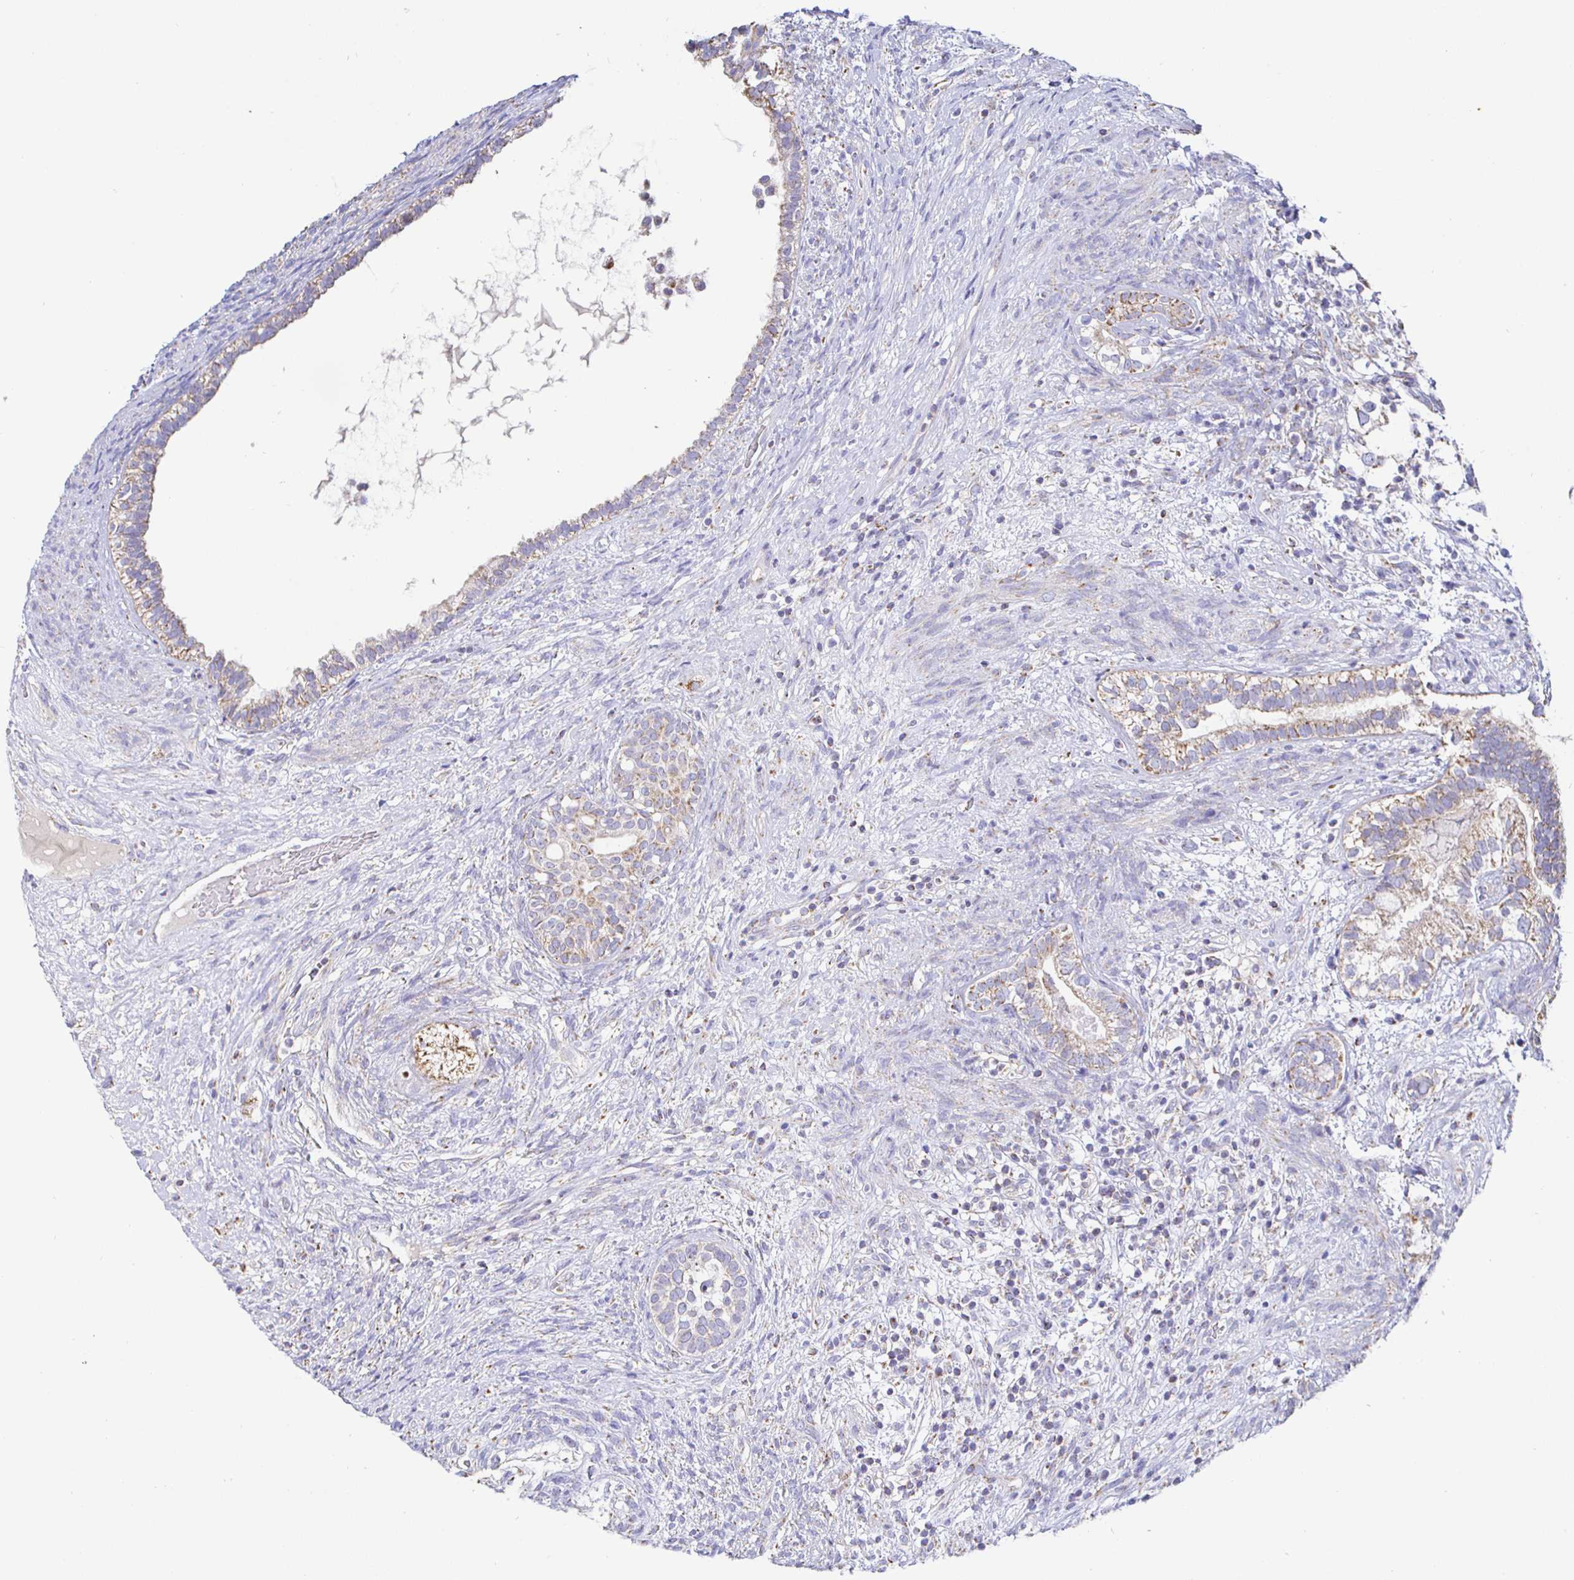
{"staining": {"intensity": "weak", "quantity": ">75%", "location": "cytoplasmic/membranous"}, "tissue": "testis cancer", "cell_type": "Tumor cells", "image_type": "cancer", "snomed": [{"axis": "morphology", "description": "Seminoma, NOS"}, {"axis": "morphology", "description": "Carcinoma, Embryonal, NOS"}, {"axis": "topography", "description": "Testis"}], "caption": "Testis cancer (embryonal carcinoma) stained for a protein (brown) reveals weak cytoplasmic/membranous positive positivity in approximately >75% of tumor cells.", "gene": "SYNGR4", "patient": {"sex": "male", "age": 41}}